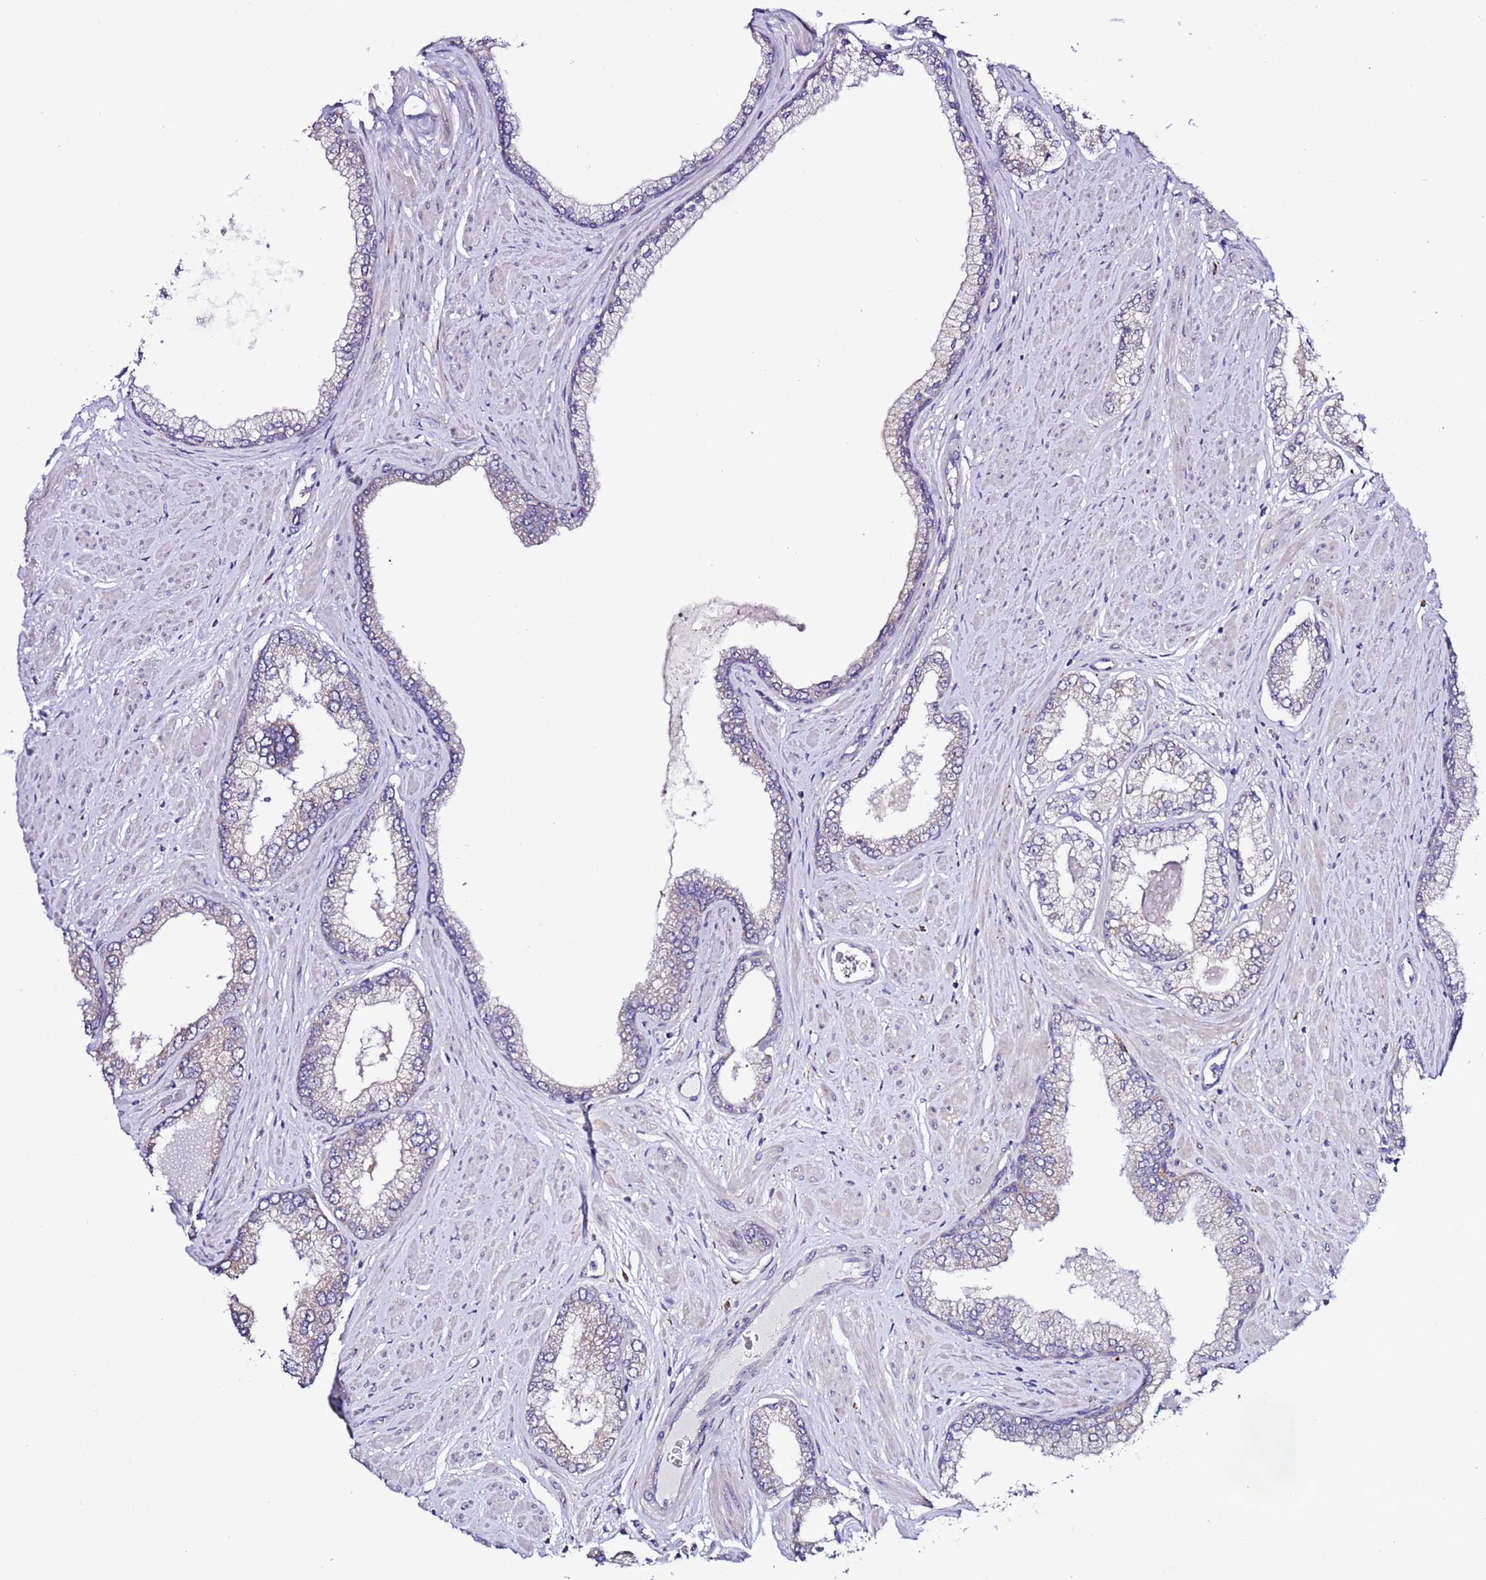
{"staining": {"intensity": "negative", "quantity": "none", "location": "none"}, "tissue": "prostate cancer", "cell_type": "Tumor cells", "image_type": "cancer", "snomed": [{"axis": "morphology", "description": "Adenocarcinoma, Low grade"}, {"axis": "topography", "description": "Prostate"}], "caption": "IHC histopathology image of low-grade adenocarcinoma (prostate) stained for a protein (brown), which demonstrates no staining in tumor cells.", "gene": "SPCS1", "patient": {"sex": "male", "age": 55}}